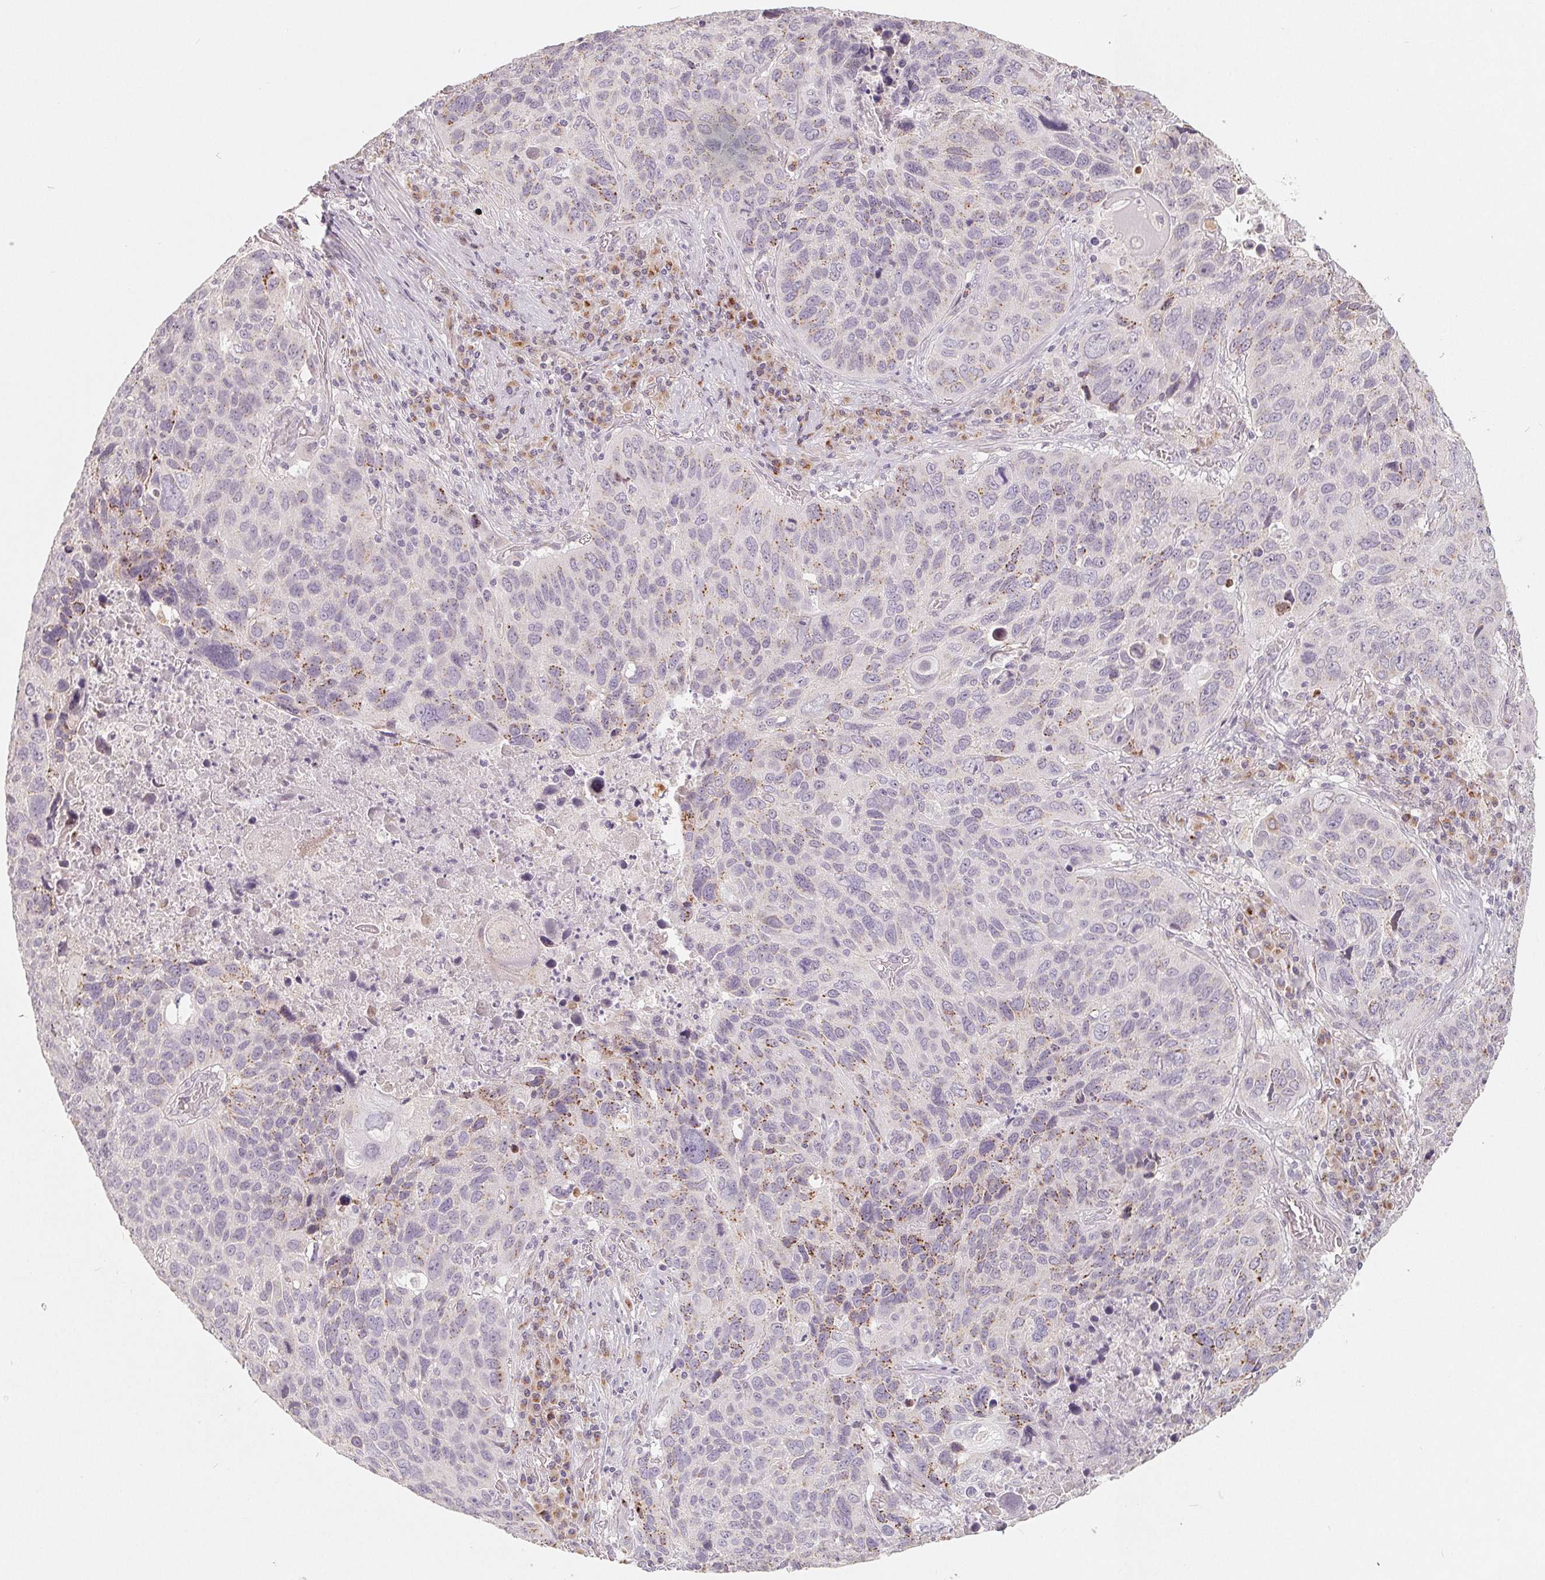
{"staining": {"intensity": "moderate", "quantity": "<25%", "location": "cytoplasmic/membranous"}, "tissue": "lung cancer", "cell_type": "Tumor cells", "image_type": "cancer", "snomed": [{"axis": "morphology", "description": "Squamous cell carcinoma, NOS"}, {"axis": "topography", "description": "Lung"}], "caption": "Approximately <25% of tumor cells in squamous cell carcinoma (lung) show moderate cytoplasmic/membranous protein staining as visualized by brown immunohistochemical staining.", "gene": "TMSB15B", "patient": {"sex": "male", "age": 68}}